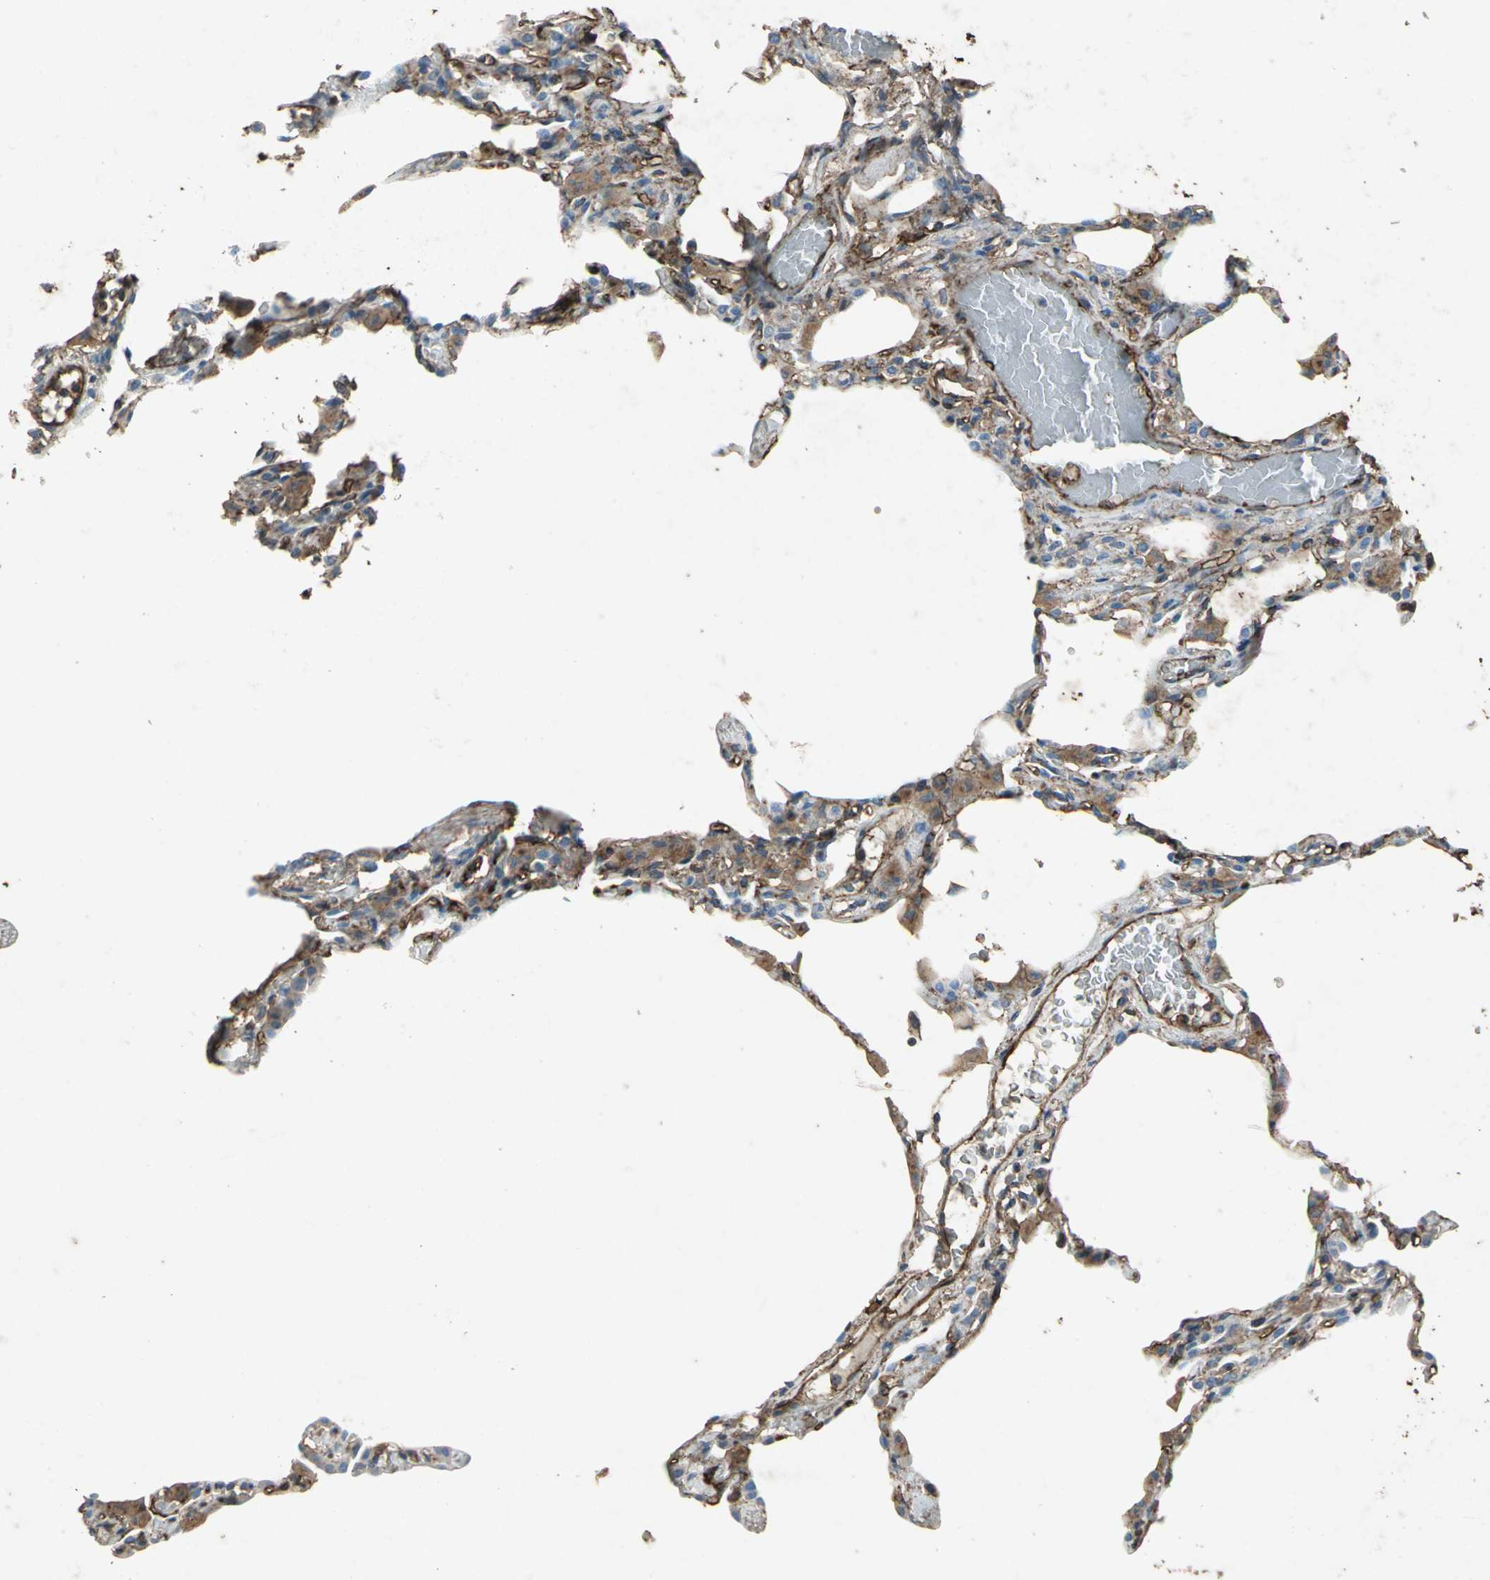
{"staining": {"intensity": "weak", "quantity": "25%-75%", "location": "cytoplasmic/membranous"}, "tissue": "lung", "cell_type": "Alveolar cells", "image_type": "normal", "snomed": [{"axis": "morphology", "description": "Normal tissue, NOS"}, {"axis": "topography", "description": "Lung"}], "caption": "A brown stain highlights weak cytoplasmic/membranous staining of a protein in alveolar cells of normal human lung.", "gene": "CCR6", "patient": {"sex": "female", "age": 49}}